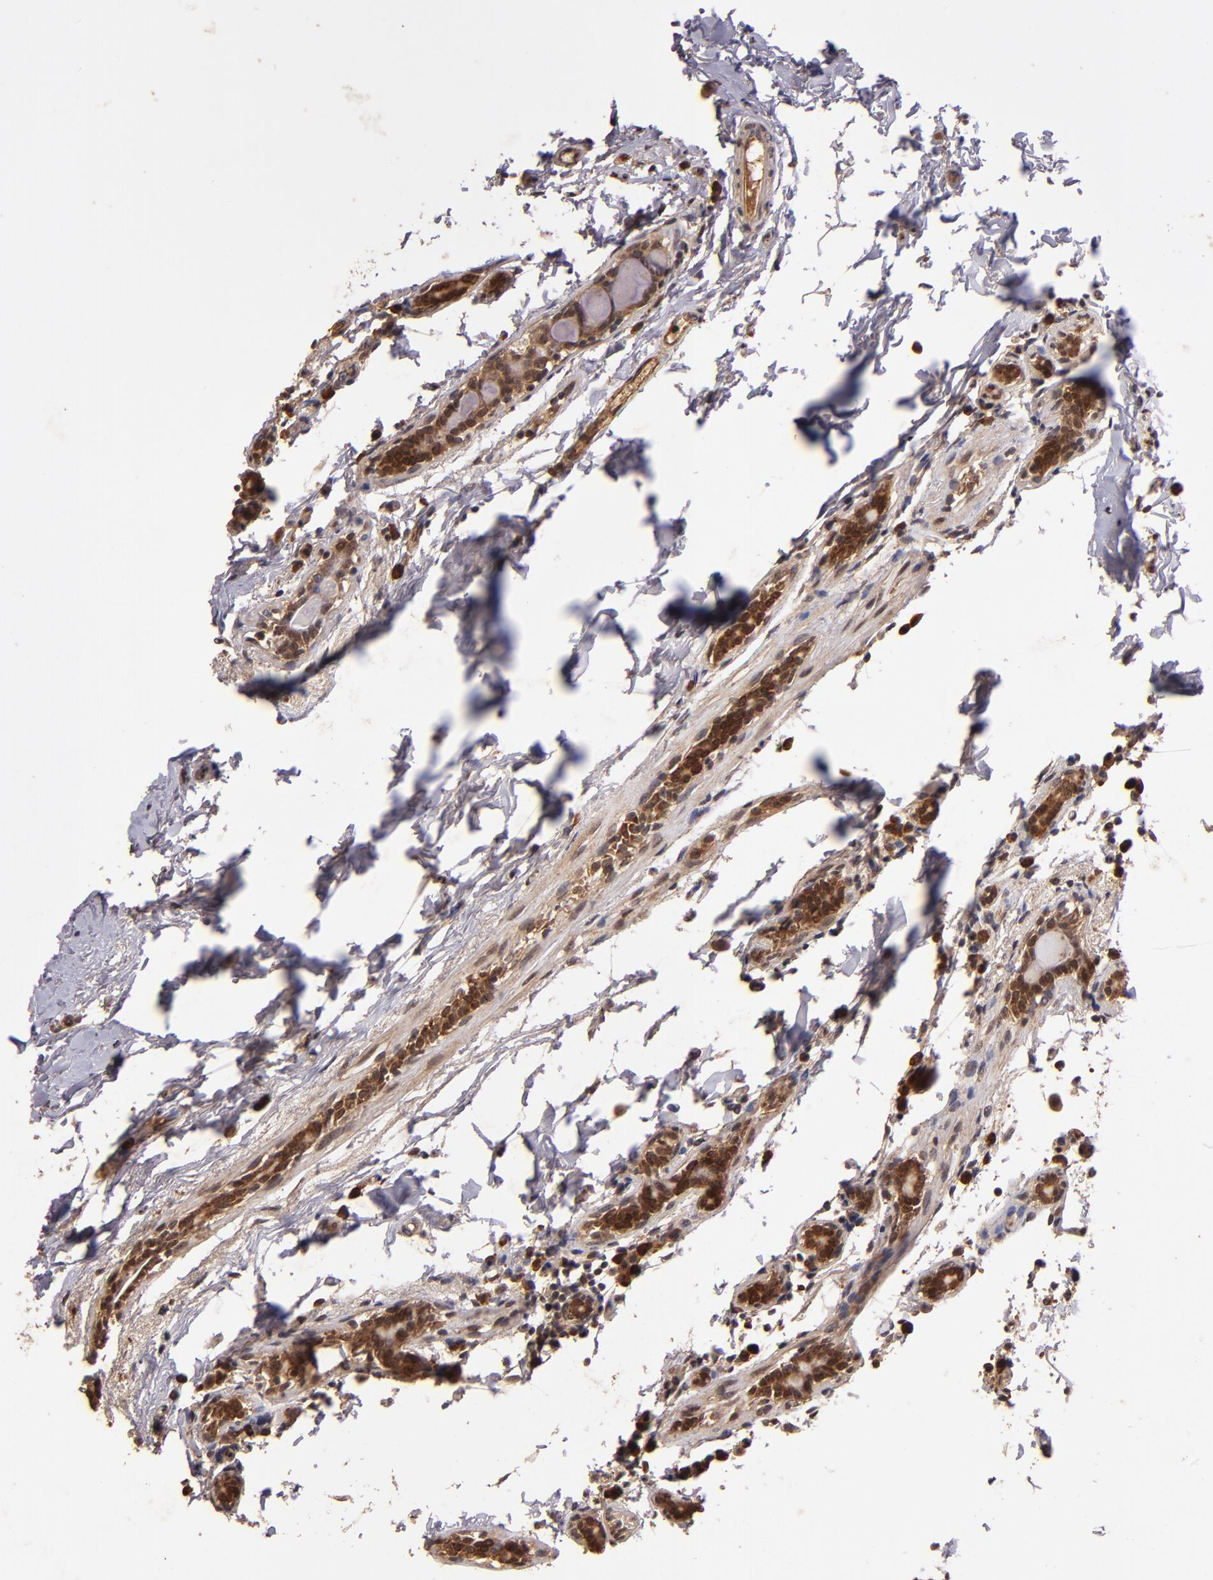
{"staining": {"intensity": "moderate", "quantity": ">75%", "location": "cytoplasmic/membranous,nuclear"}, "tissue": "breast cancer", "cell_type": "Tumor cells", "image_type": "cancer", "snomed": [{"axis": "morphology", "description": "Lobular carcinoma"}, {"axis": "topography", "description": "Breast"}], "caption": "Human lobular carcinoma (breast) stained with a brown dye reveals moderate cytoplasmic/membranous and nuclear positive staining in approximately >75% of tumor cells.", "gene": "RIOK3", "patient": {"sex": "female", "age": 55}}